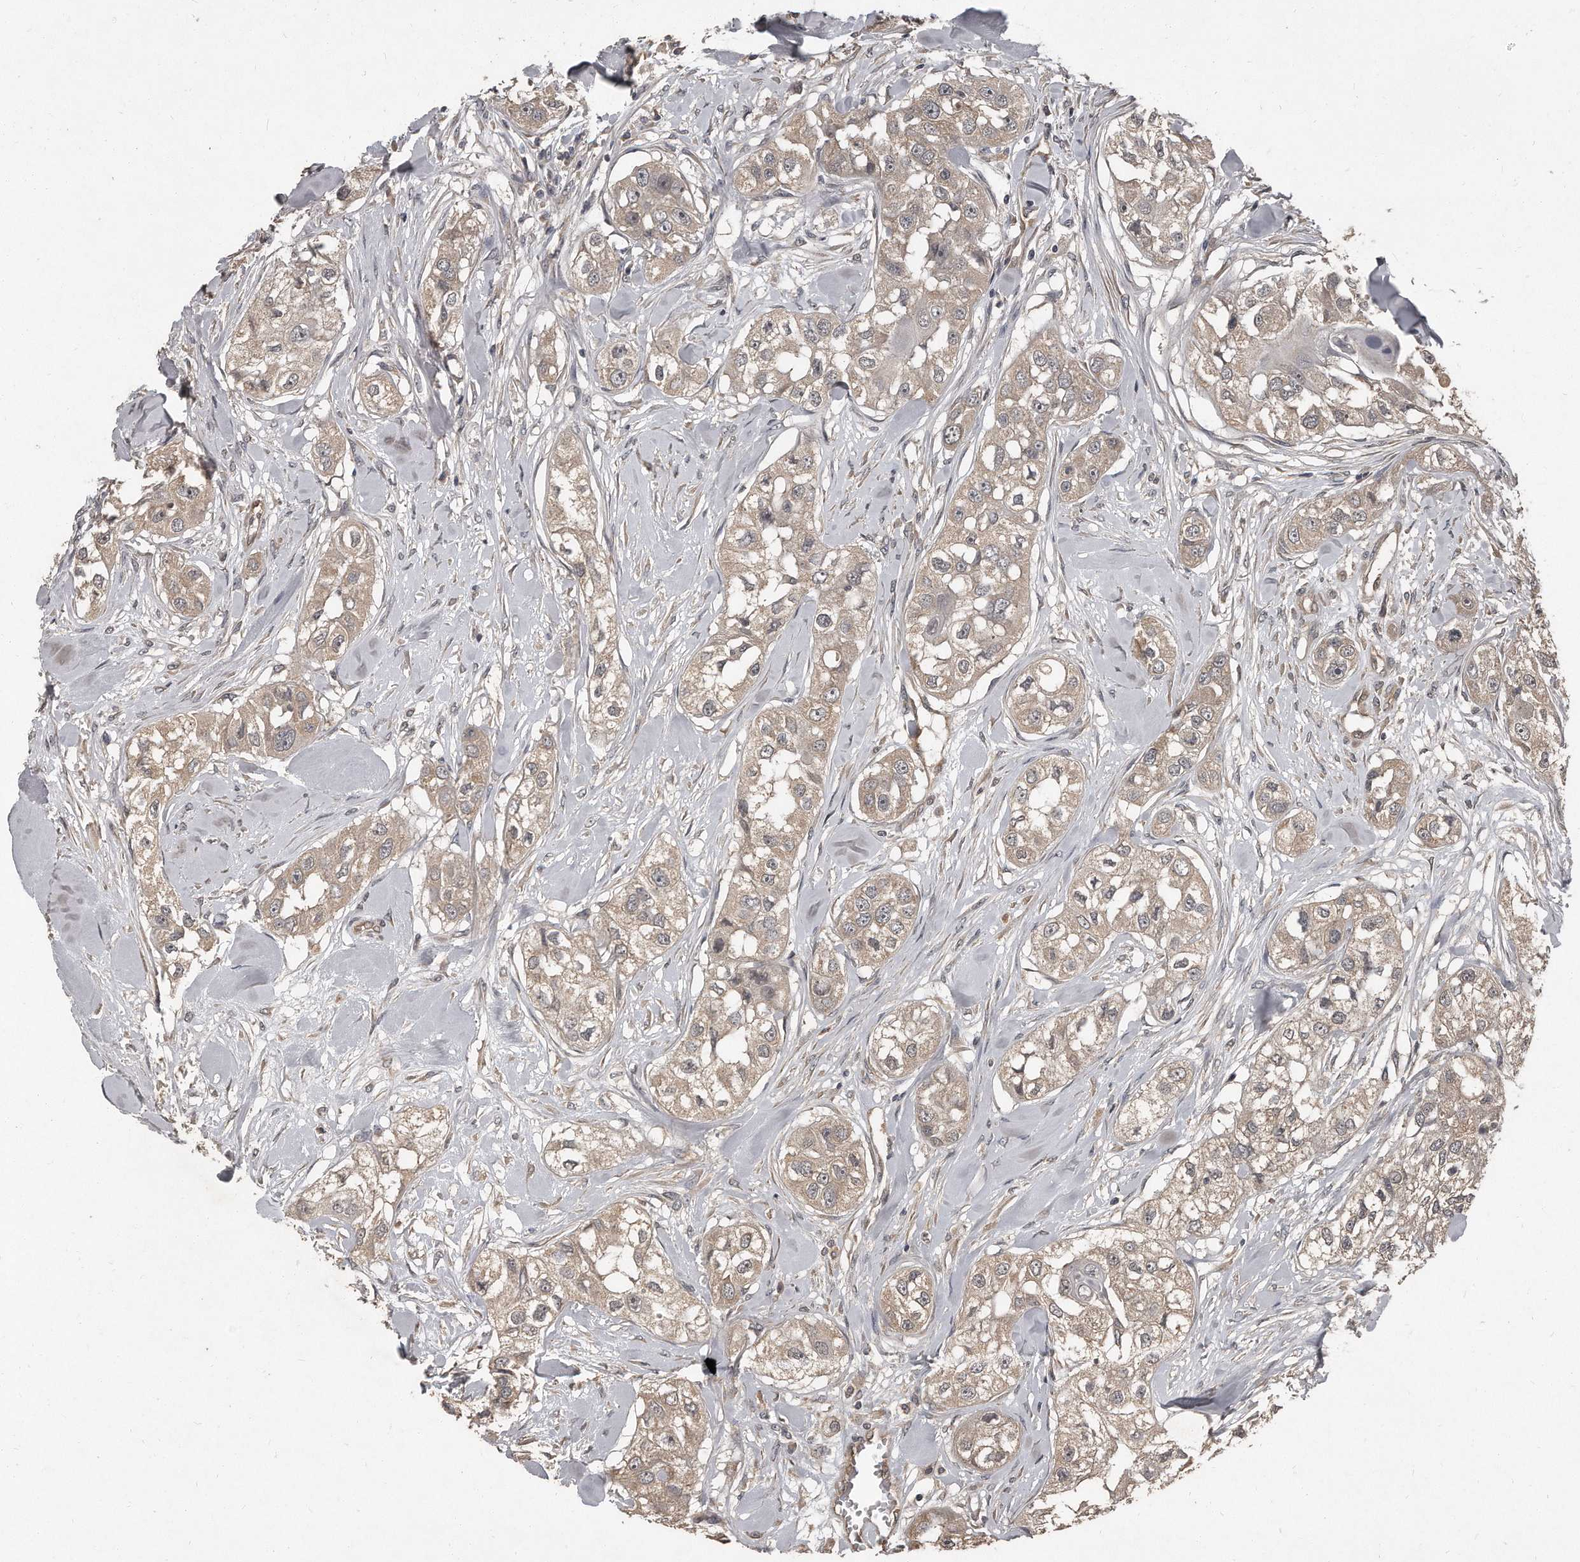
{"staining": {"intensity": "weak", "quantity": ">75%", "location": "cytoplasmic/membranous"}, "tissue": "head and neck cancer", "cell_type": "Tumor cells", "image_type": "cancer", "snomed": [{"axis": "morphology", "description": "Normal tissue, NOS"}, {"axis": "morphology", "description": "Squamous cell carcinoma, NOS"}, {"axis": "topography", "description": "Skeletal muscle"}, {"axis": "topography", "description": "Head-Neck"}], "caption": "The histopathology image demonstrates immunohistochemical staining of squamous cell carcinoma (head and neck). There is weak cytoplasmic/membranous expression is seen in about >75% of tumor cells.", "gene": "GRB10", "patient": {"sex": "male", "age": 51}}